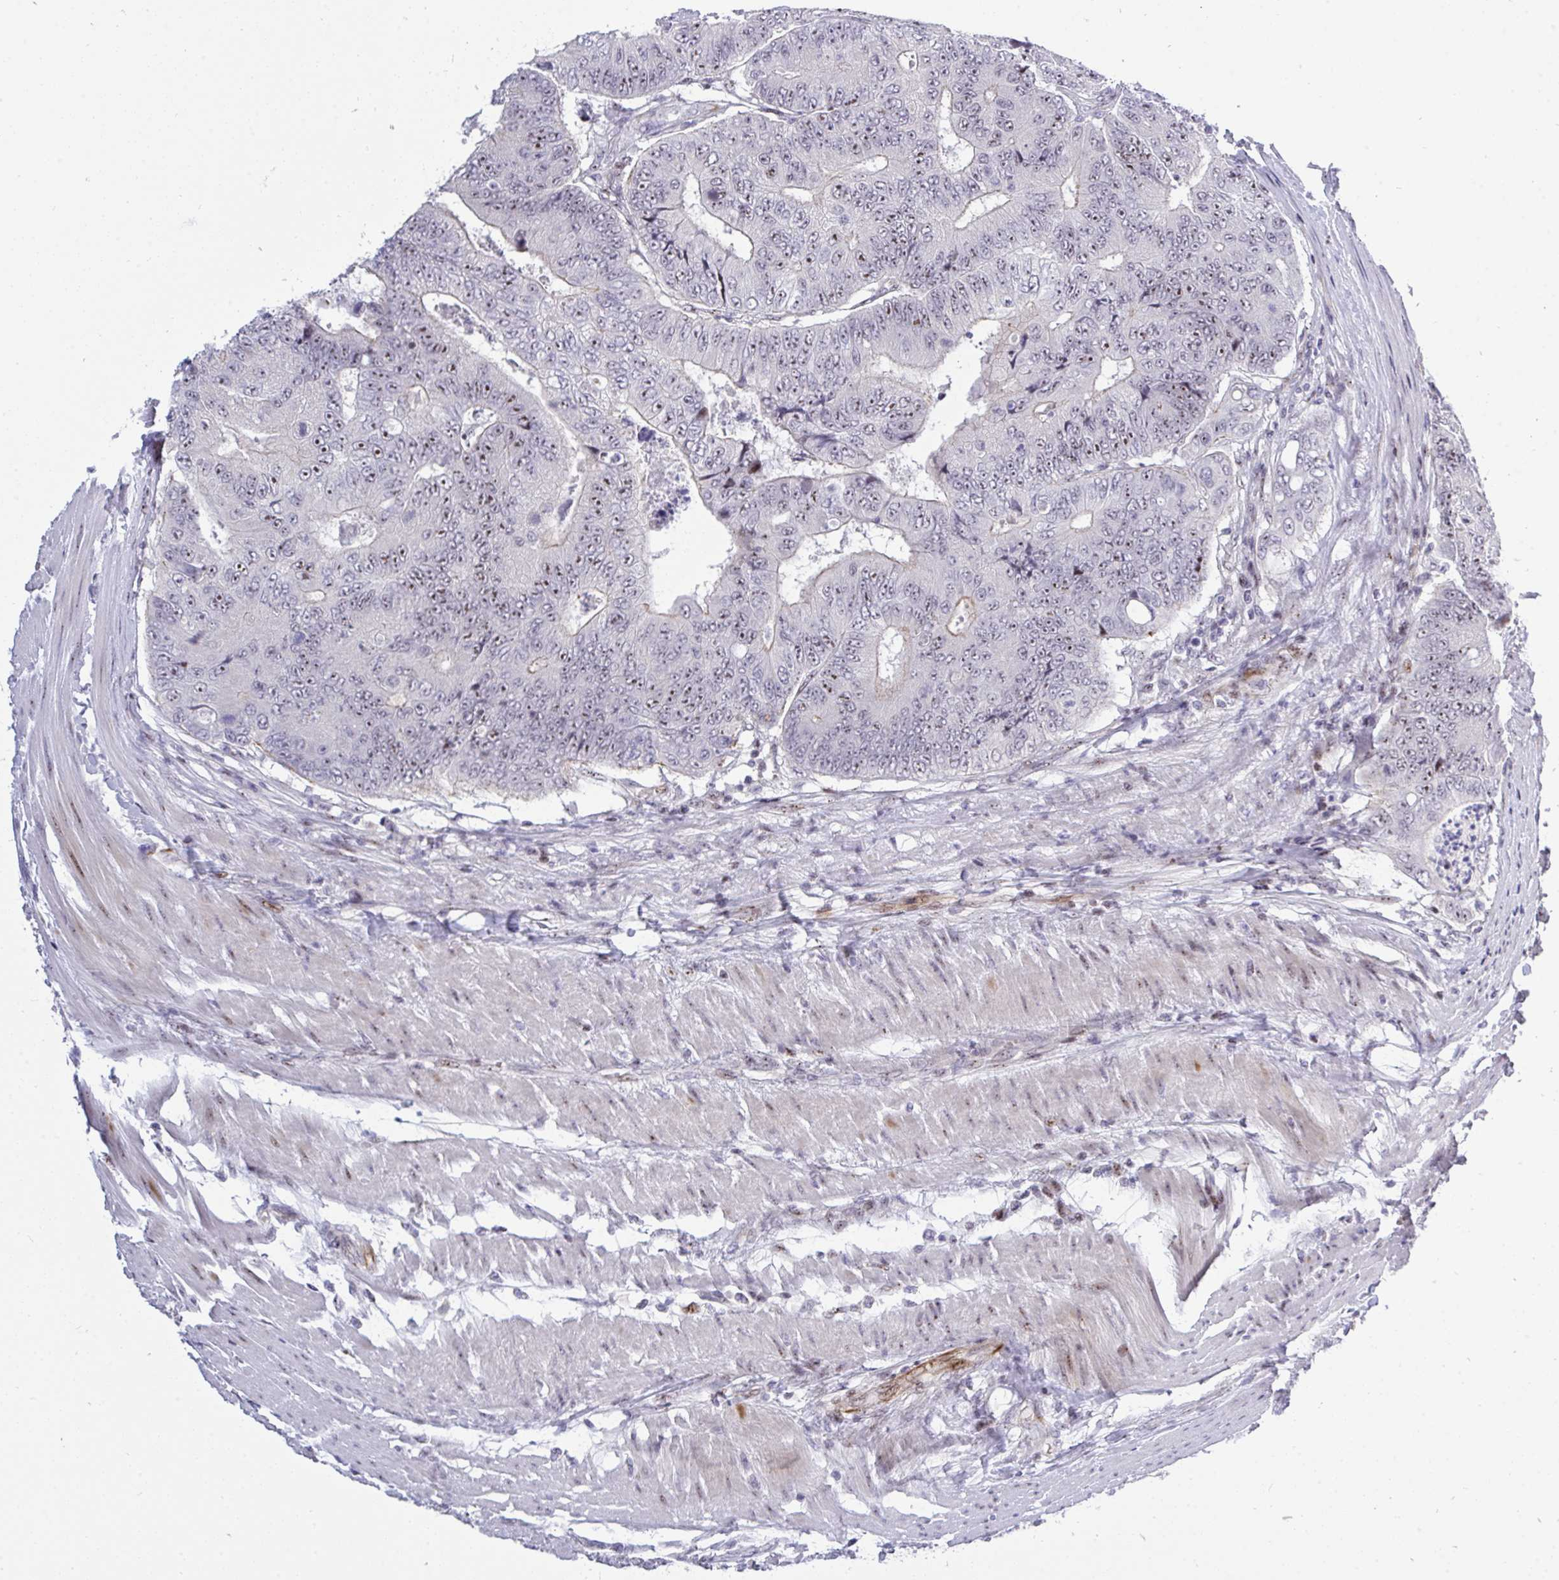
{"staining": {"intensity": "moderate", "quantity": "25%-75%", "location": "nuclear"}, "tissue": "colorectal cancer", "cell_type": "Tumor cells", "image_type": "cancer", "snomed": [{"axis": "morphology", "description": "Adenocarcinoma, NOS"}, {"axis": "topography", "description": "Colon"}], "caption": "Colorectal adenocarcinoma stained with a brown dye exhibits moderate nuclear positive expression in approximately 25%-75% of tumor cells.", "gene": "PLPPR3", "patient": {"sex": "female", "age": 48}}